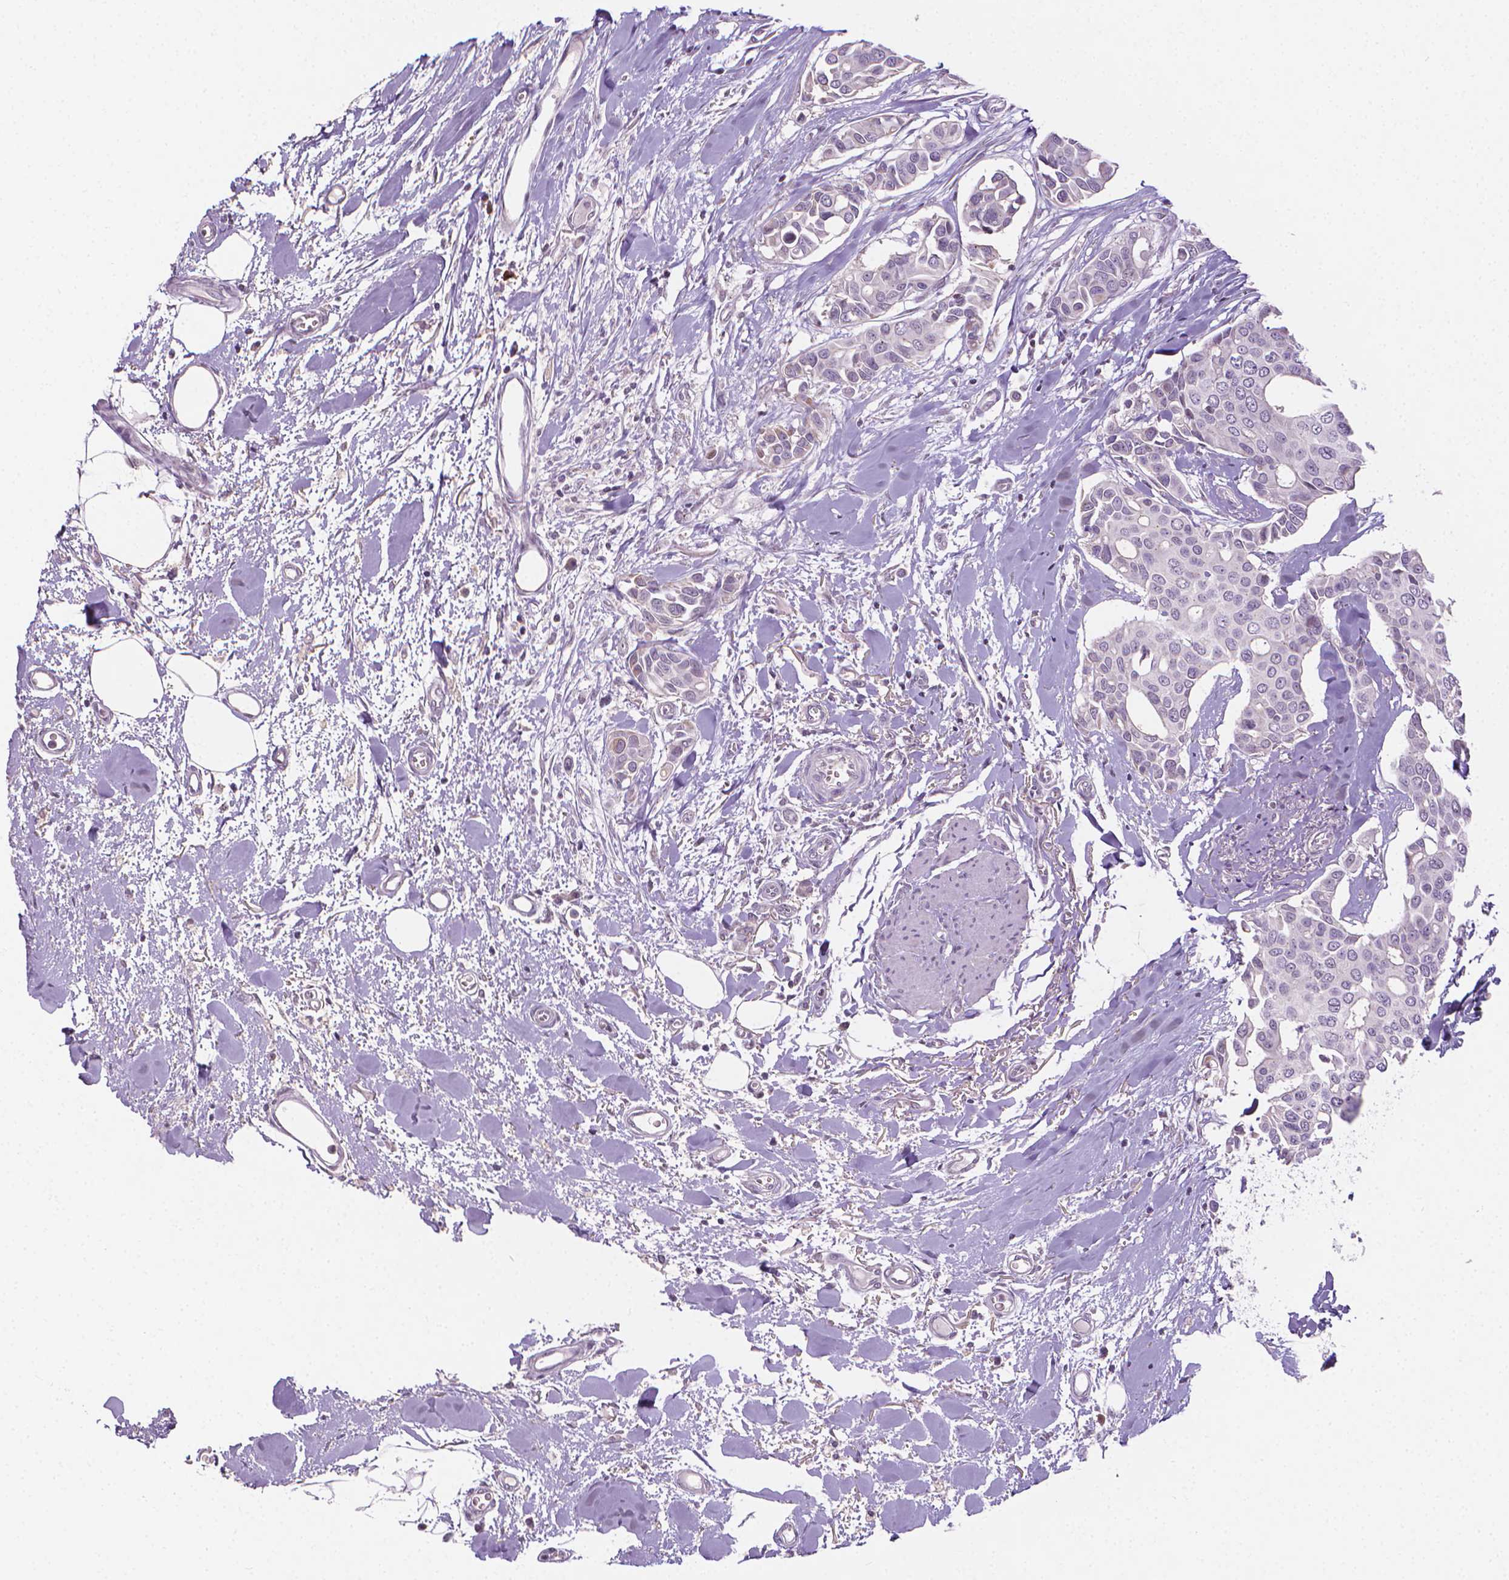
{"staining": {"intensity": "negative", "quantity": "none", "location": "none"}, "tissue": "breast cancer", "cell_type": "Tumor cells", "image_type": "cancer", "snomed": [{"axis": "morphology", "description": "Duct carcinoma"}, {"axis": "topography", "description": "Breast"}], "caption": "Immunohistochemistry photomicrograph of neoplastic tissue: human breast cancer stained with DAB (3,3'-diaminobenzidine) reveals no significant protein staining in tumor cells.", "gene": "NCAN", "patient": {"sex": "female", "age": 54}}